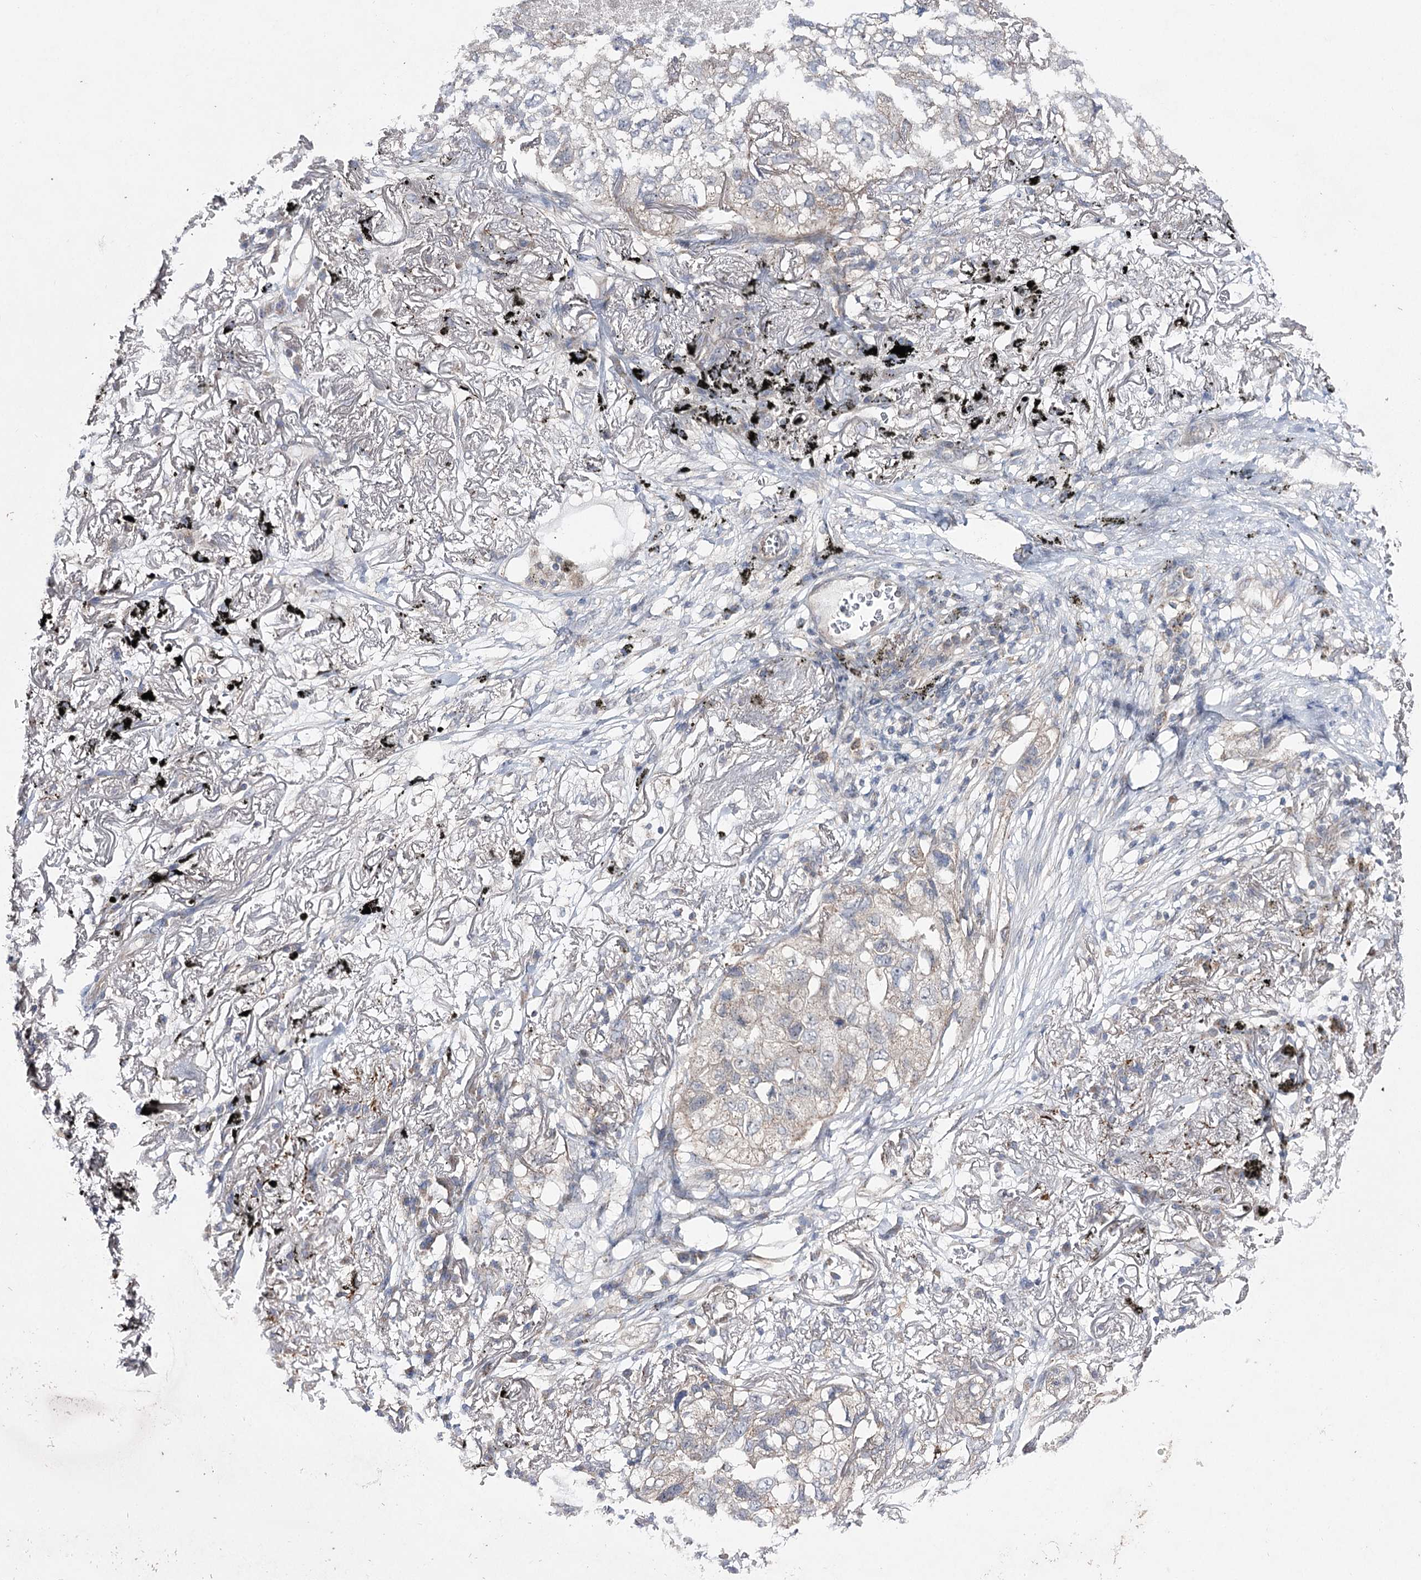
{"staining": {"intensity": "weak", "quantity": "<25%", "location": "cytoplasmic/membranous"}, "tissue": "lung cancer", "cell_type": "Tumor cells", "image_type": "cancer", "snomed": [{"axis": "morphology", "description": "Adenocarcinoma, NOS"}, {"axis": "topography", "description": "Lung"}], "caption": "Lung cancer was stained to show a protein in brown. There is no significant staining in tumor cells.", "gene": "AURKC", "patient": {"sex": "male", "age": 65}}